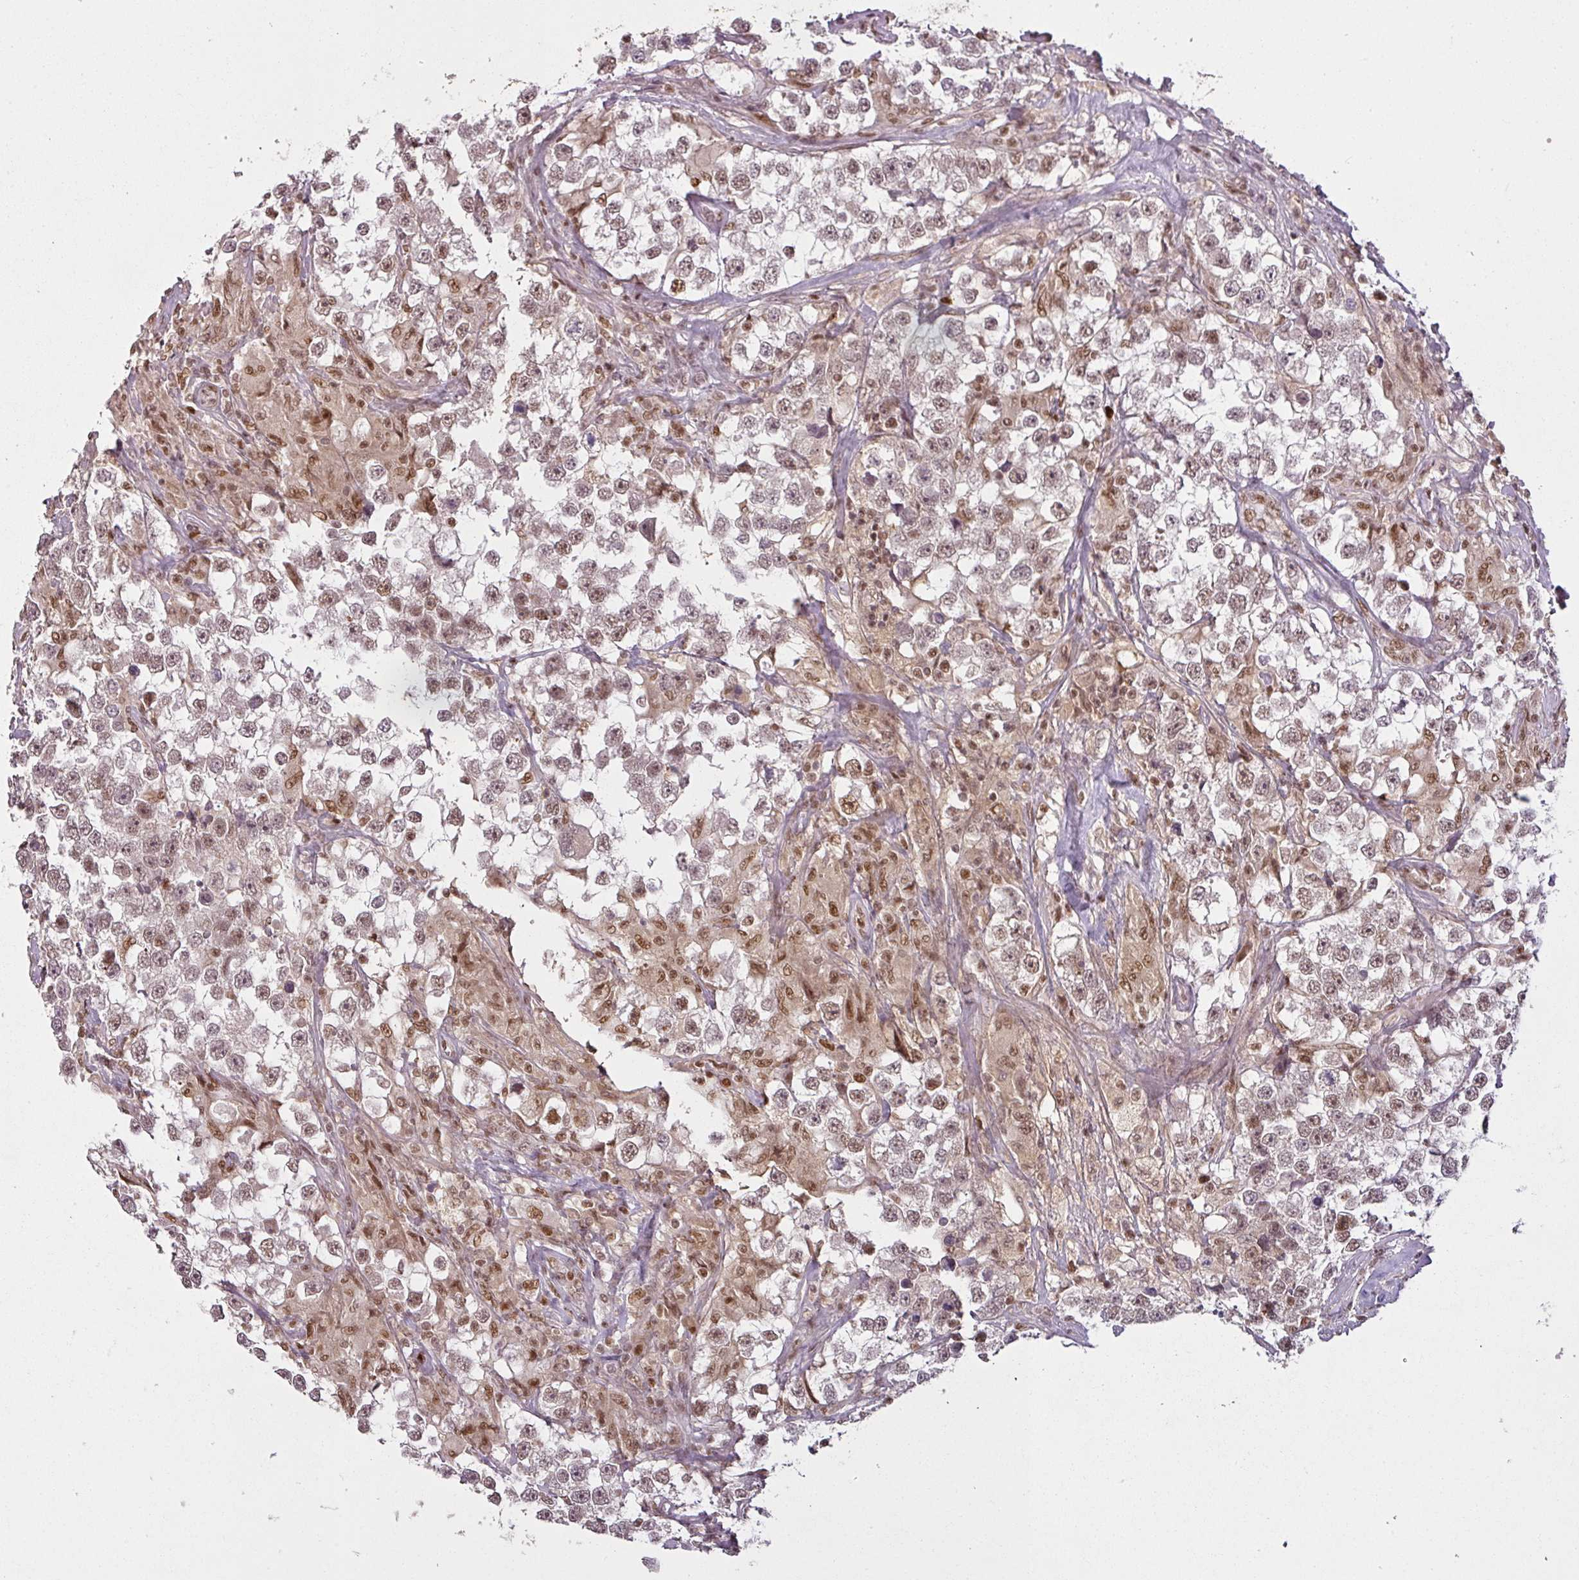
{"staining": {"intensity": "moderate", "quantity": ">75%", "location": "nuclear"}, "tissue": "testis cancer", "cell_type": "Tumor cells", "image_type": "cancer", "snomed": [{"axis": "morphology", "description": "Seminoma, NOS"}, {"axis": "topography", "description": "Testis"}], "caption": "Moderate nuclear protein staining is identified in about >75% of tumor cells in testis seminoma.", "gene": "GPRIN2", "patient": {"sex": "male", "age": 46}}